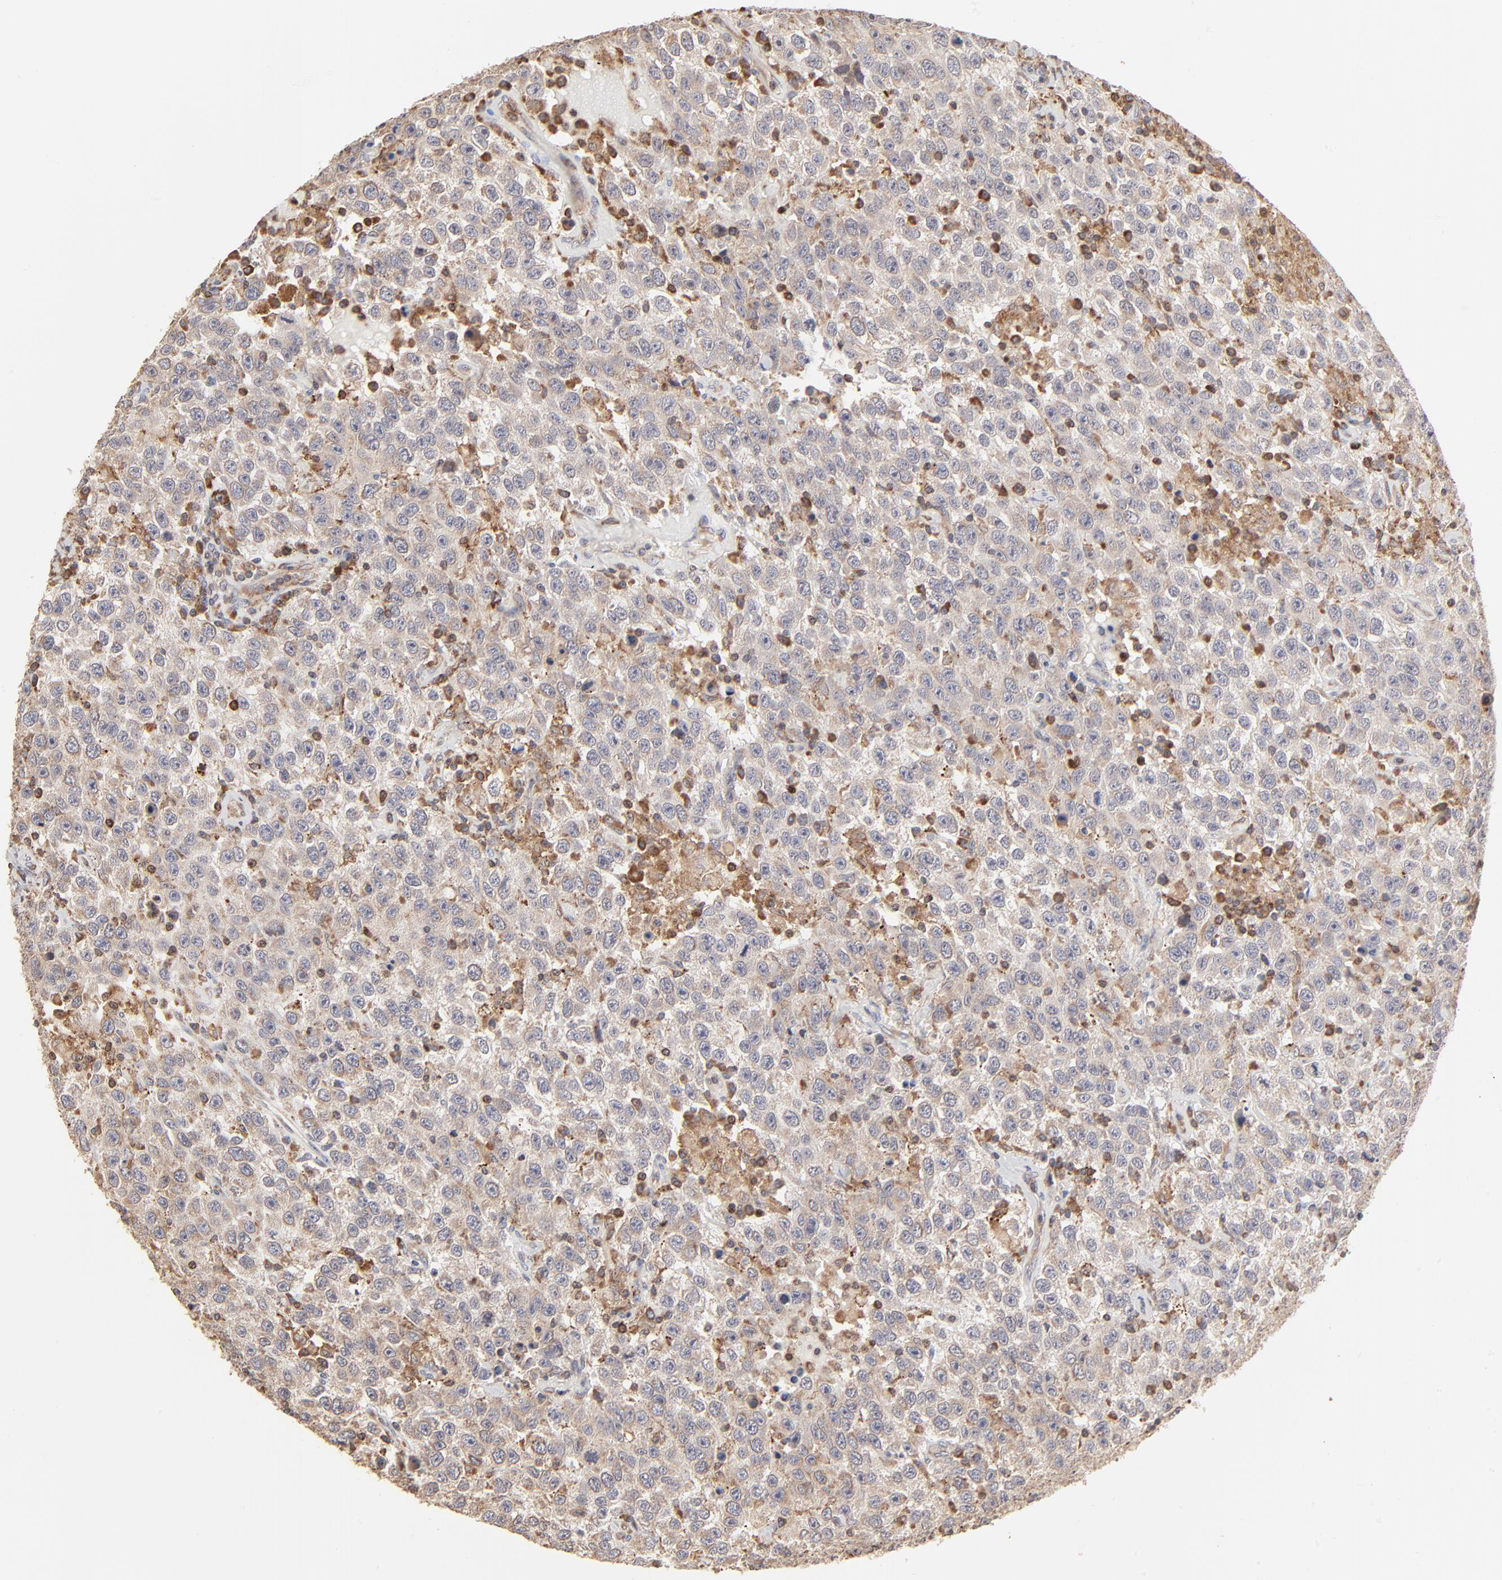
{"staining": {"intensity": "moderate", "quantity": "25%-75%", "location": "cytoplasmic/membranous"}, "tissue": "testis cancer", "cell_type": "Tumor cells", "image_type": "cancer", "snomed": [{"axis": "morphology", "description": "Seminoma, NOS"}, {"axis": "topography", "description": "Testis"}], "caption": "A brown stain labels moderate cytoplasmic/membranous staining of a protein in seminoma (testis) tumor cells. Nuclei are stained in blue.", "gene": "RNF213", "patient": {"sex": "male", "age": 41}}